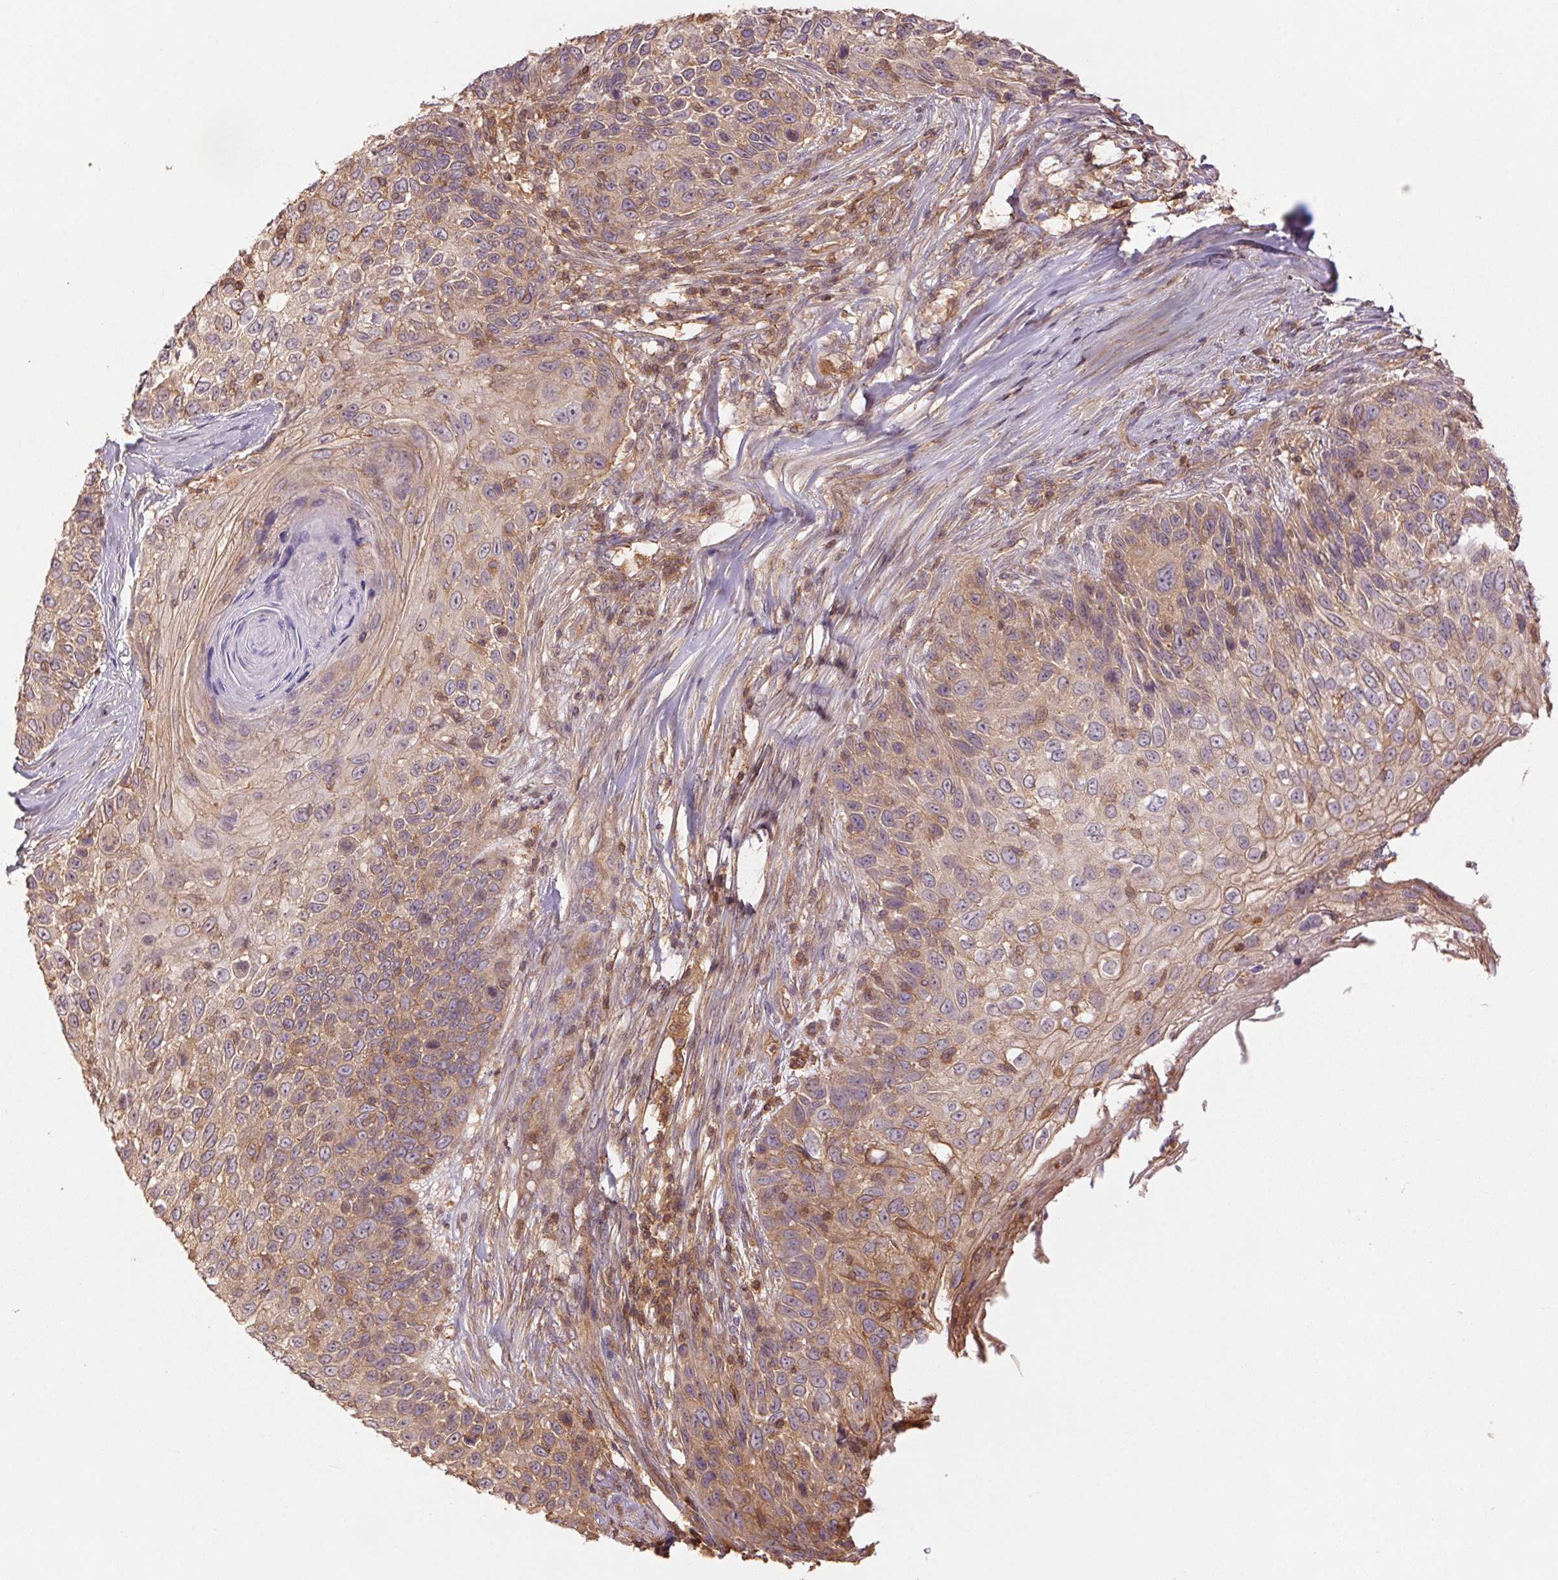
{"staining": {"intensity": "moderate", "quantity": "25%-75%", "location": "cytoplasmic/membranous,nuclear"}, "tissue": "skin cancer", "cell_type": "Tumor cells", "image_type": "cancer", "snomed": [{"axis": "morphology", "description": "Squamous cell carcinoma, NOS"}, {"axis": "topography", "description": "Skin"}], "caption": "Protein expression analysis of human skin cancer (squamous cell carcinoma) reveals moderate cytoplasmic/membranous and nuclear positivity in approximately 25%-75% of tumor cells.", "gene": "TUBA3D", "patient": {"sex": "male", "age": 92}}